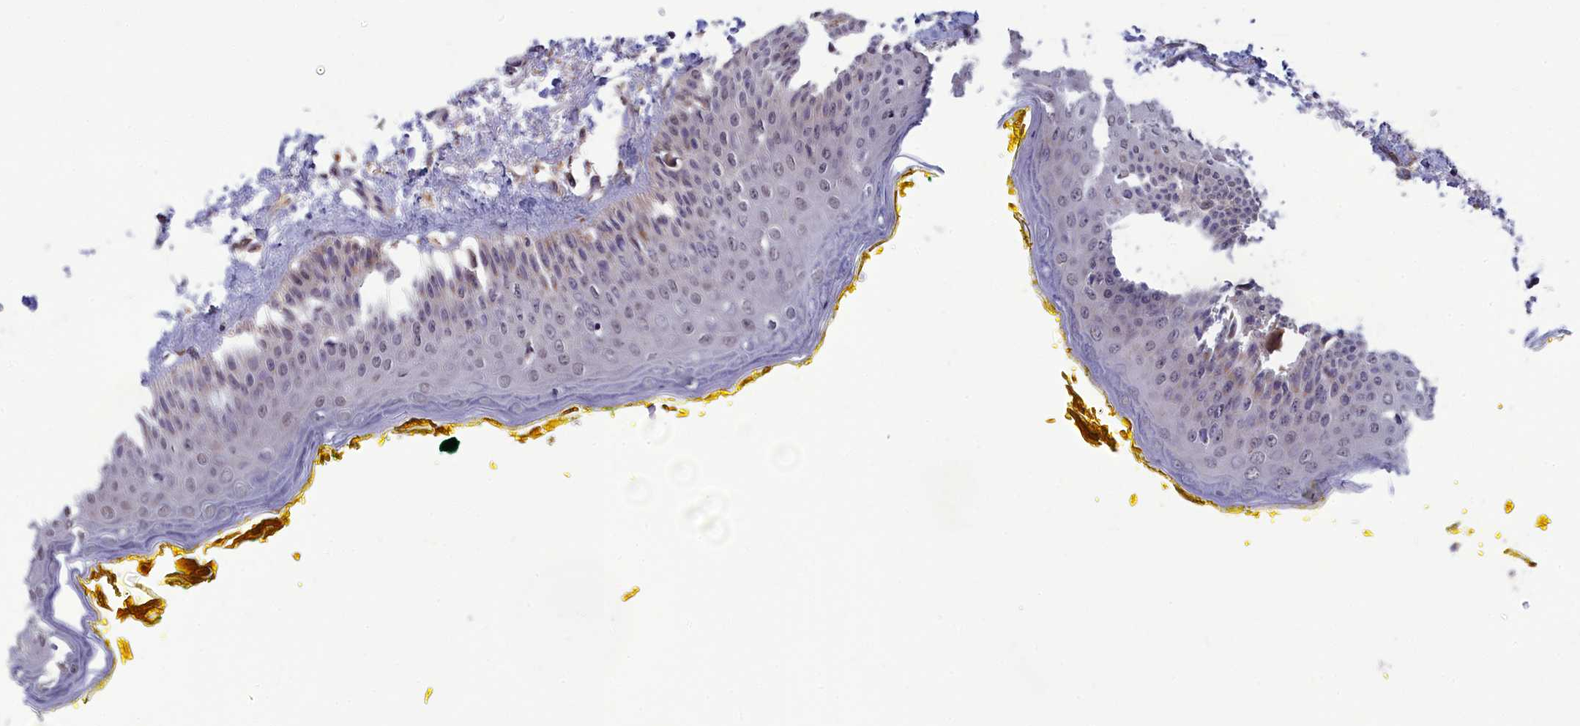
{"staining": {"intensity": "moderate", "quantity": "<25%", "location": "cytoplasmic/membranous"}, "tissue": "oral mucosa", "cell_type": "Squamous epithelial cells", "image_type": "normal", "snomed": [{"axis": "morphology", "description": "Normal tissue, NOS"}, {"axis": "topography", "description": "Oral tissue"}], "caption": "Squamous epithelial cells display moderate cytoplasmic/membranous staining in approximately <25% of cells in normal oral mucosa. (DAB (3,3'-diaminobenzidine) = brown stain, brightfield microscopy at high magnification).", "gene": "BLTP2", "patient": {"sex": "female", "age": 70}}